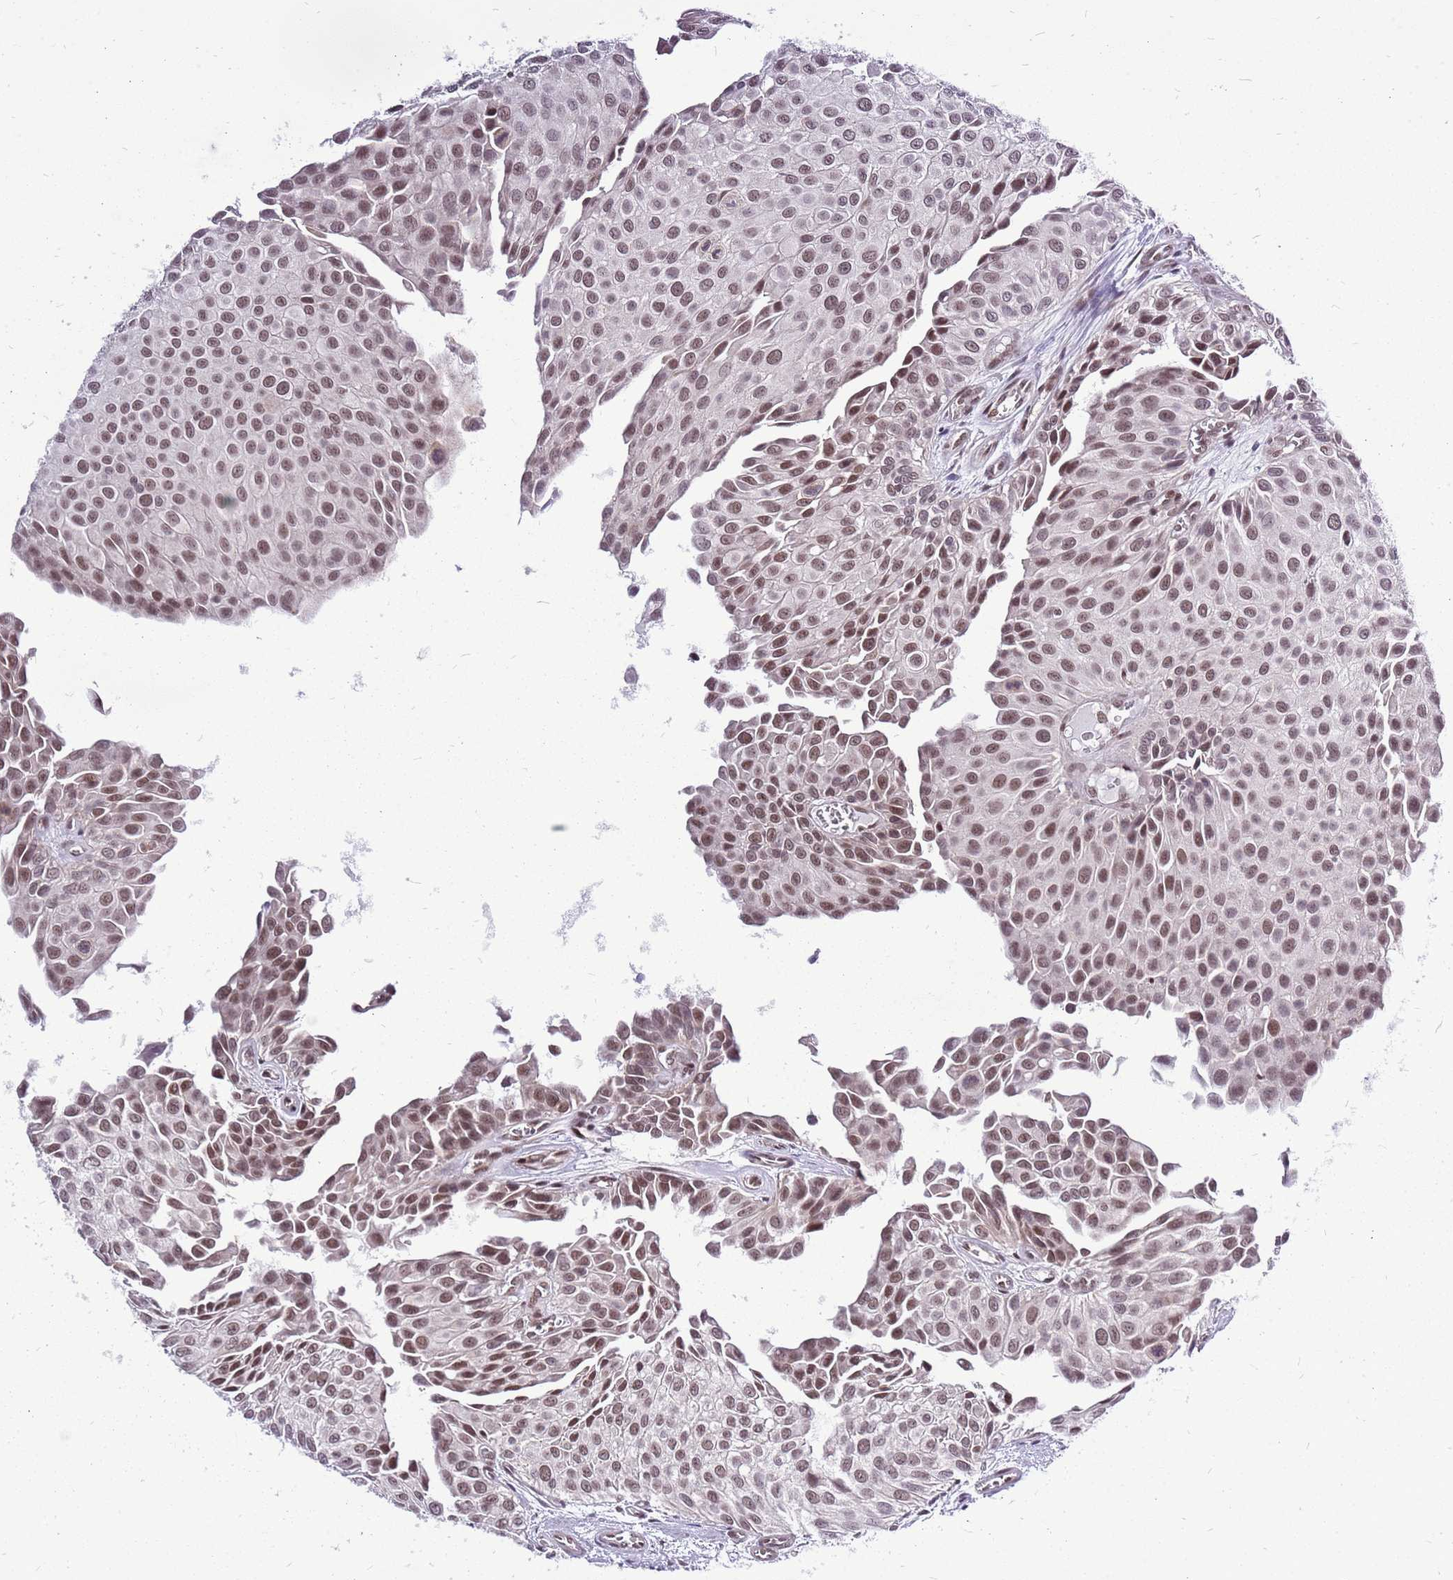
{"staining": {"intensity": "moderate", "quantity": ">75%", "location": "nuclear"}, "tissue": "urothelial cancer", "cell_type": "Tumor cells", "image_type": "cancer", "snomed": [{"axis": "morphology", "description": "Urothelial carcinoma, Low grade"}, {"axis": "topography", "description": "Urinary bladder"}], "caption": "Tumor cells exhibit medium levels of moderate nuclear staining in about >75% of cells in human urothelial cancer. (IHC, brightfield microscopy, high magnification).", "gene": "CCDC166", "patient": {"sex": "male", "age": 88}}